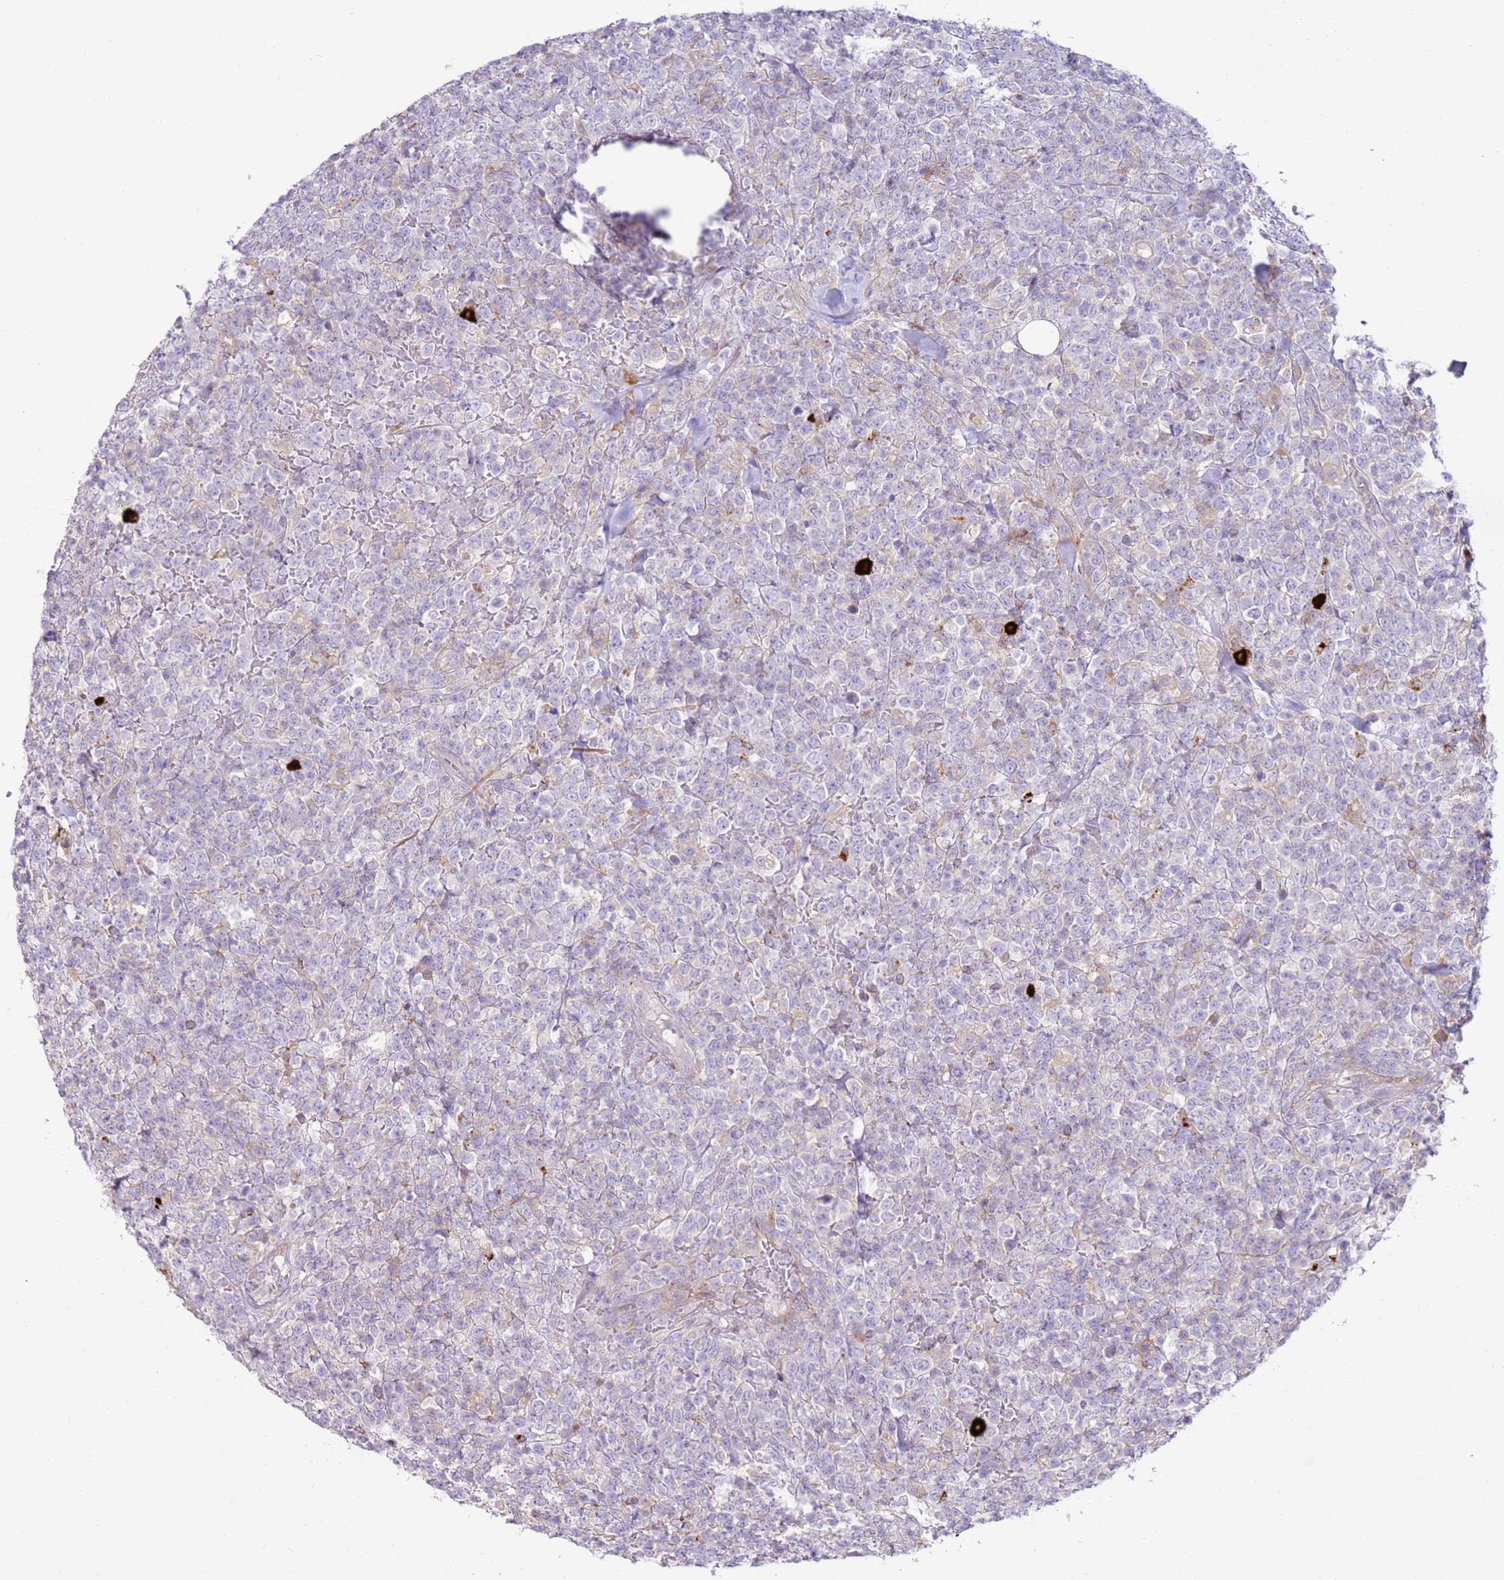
{"staining": {"intensity": "negative", "quantity": "none", "location": "none"}, "tissue": "lymphoma", "cell_type": "Tumor cells", "image_type": "cancer", "snomed": [{"axis": "morphology", "description": "Malignant lymphoma, non-Hodgkin's type, High grade"}, {"axis": "topography", "description": "Colon"}], "caption": "Immunohistochemistry micrograph of lymphoma stained for a protein (brown), which displays no positivity in tumor cells.", "gene": "FPR1", "patient": {"sex": "female", "age": 53}}